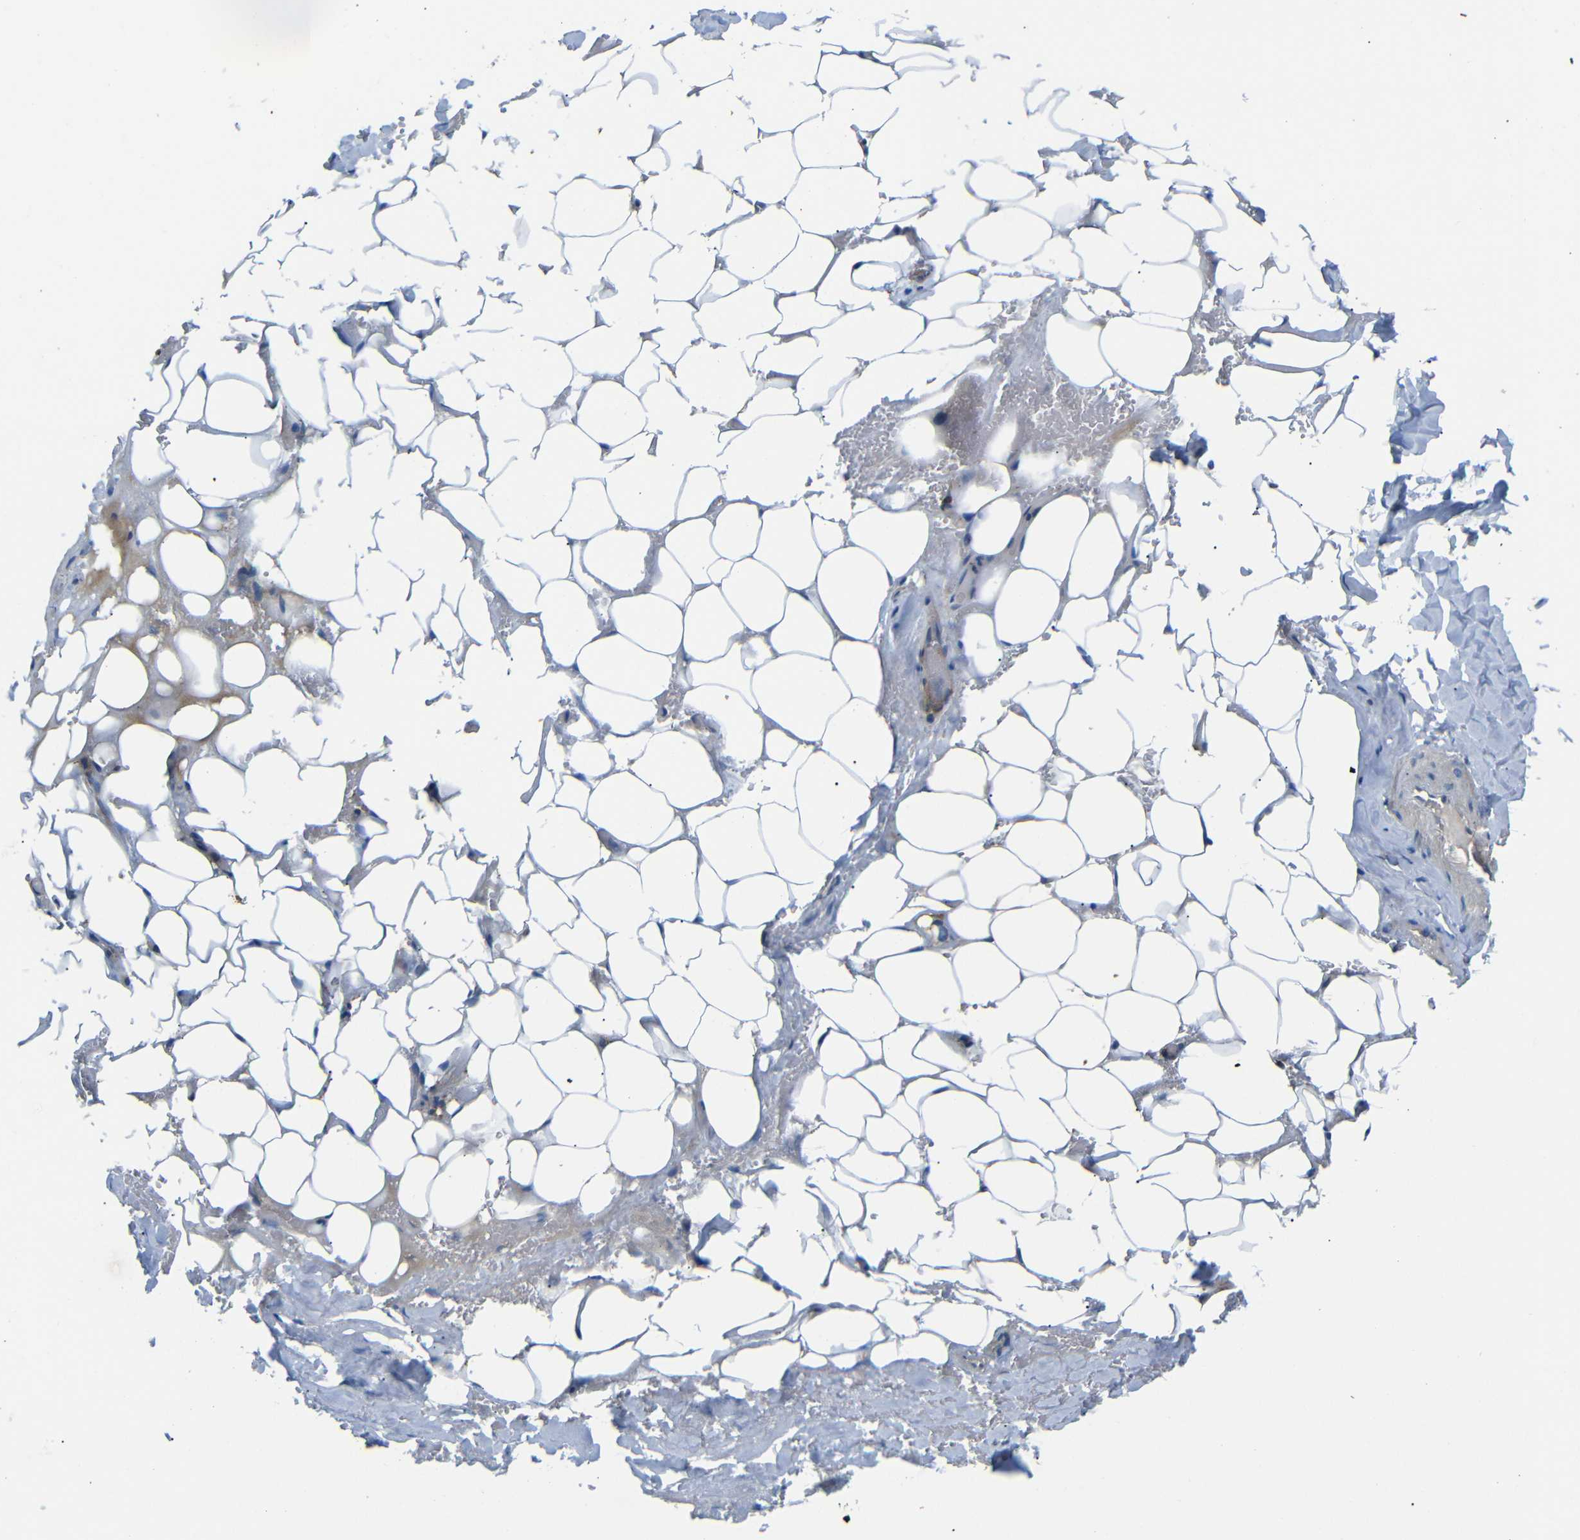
{"staining": {"intensity": "negative", "quantity": "none", "location": "none"}, "tissue": "adipose tissue", "cell_type": "Adipocytes", "image_type": "normal", "snomed": [{"axis": "morphology", "description": "Normal tissue, NOS"}, {"axis": "topography", "description": "Peripheral nerve tissue"}], "caption": "DAB (3,3'-diaminobenzidine) immunohistochemical staining of benign human adipose tissue shows no significant staining in adipocytes.", "gene": "MYO1B", "patient": {"sex": "male", "age": 70}}